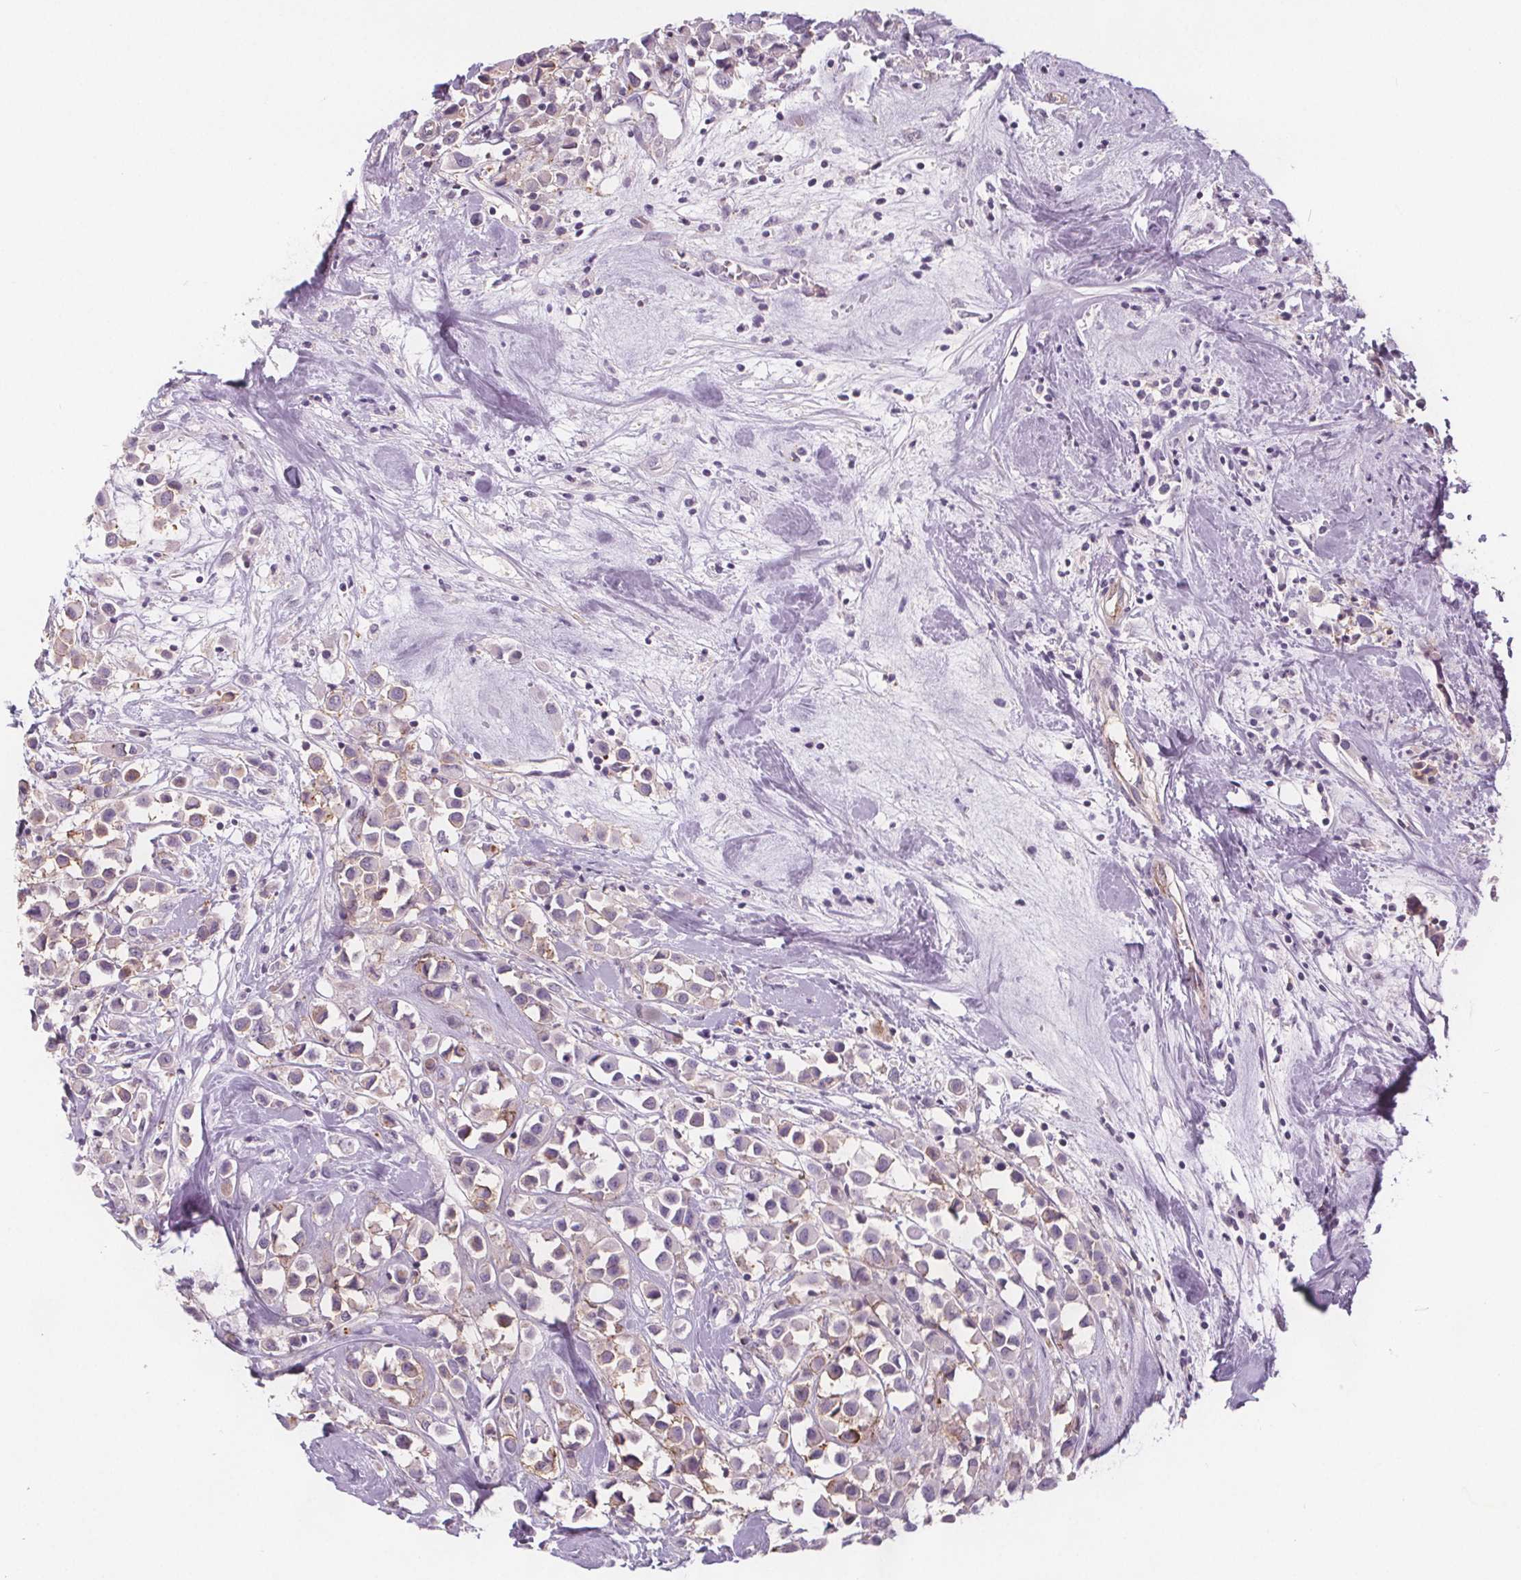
{"staining": {"intensity": "negative", "quantity": "none", "location": "none"}, "tissue": "breast cancer", "cell_type": "Tumor cells", "image_type": "cancer", "snomed": [{"axis": "morphology", "description": "Duct carcinoma"}, {"axis": "topography", "description": "Breast"}], "caption": "This is an immunohistochemistry photomicrograph of breast cancer (intraductal carcinoma). There is no staining in tumor cells.", "gene": "ATP1A1", "patient": {"sex": "female", "age": 61}}